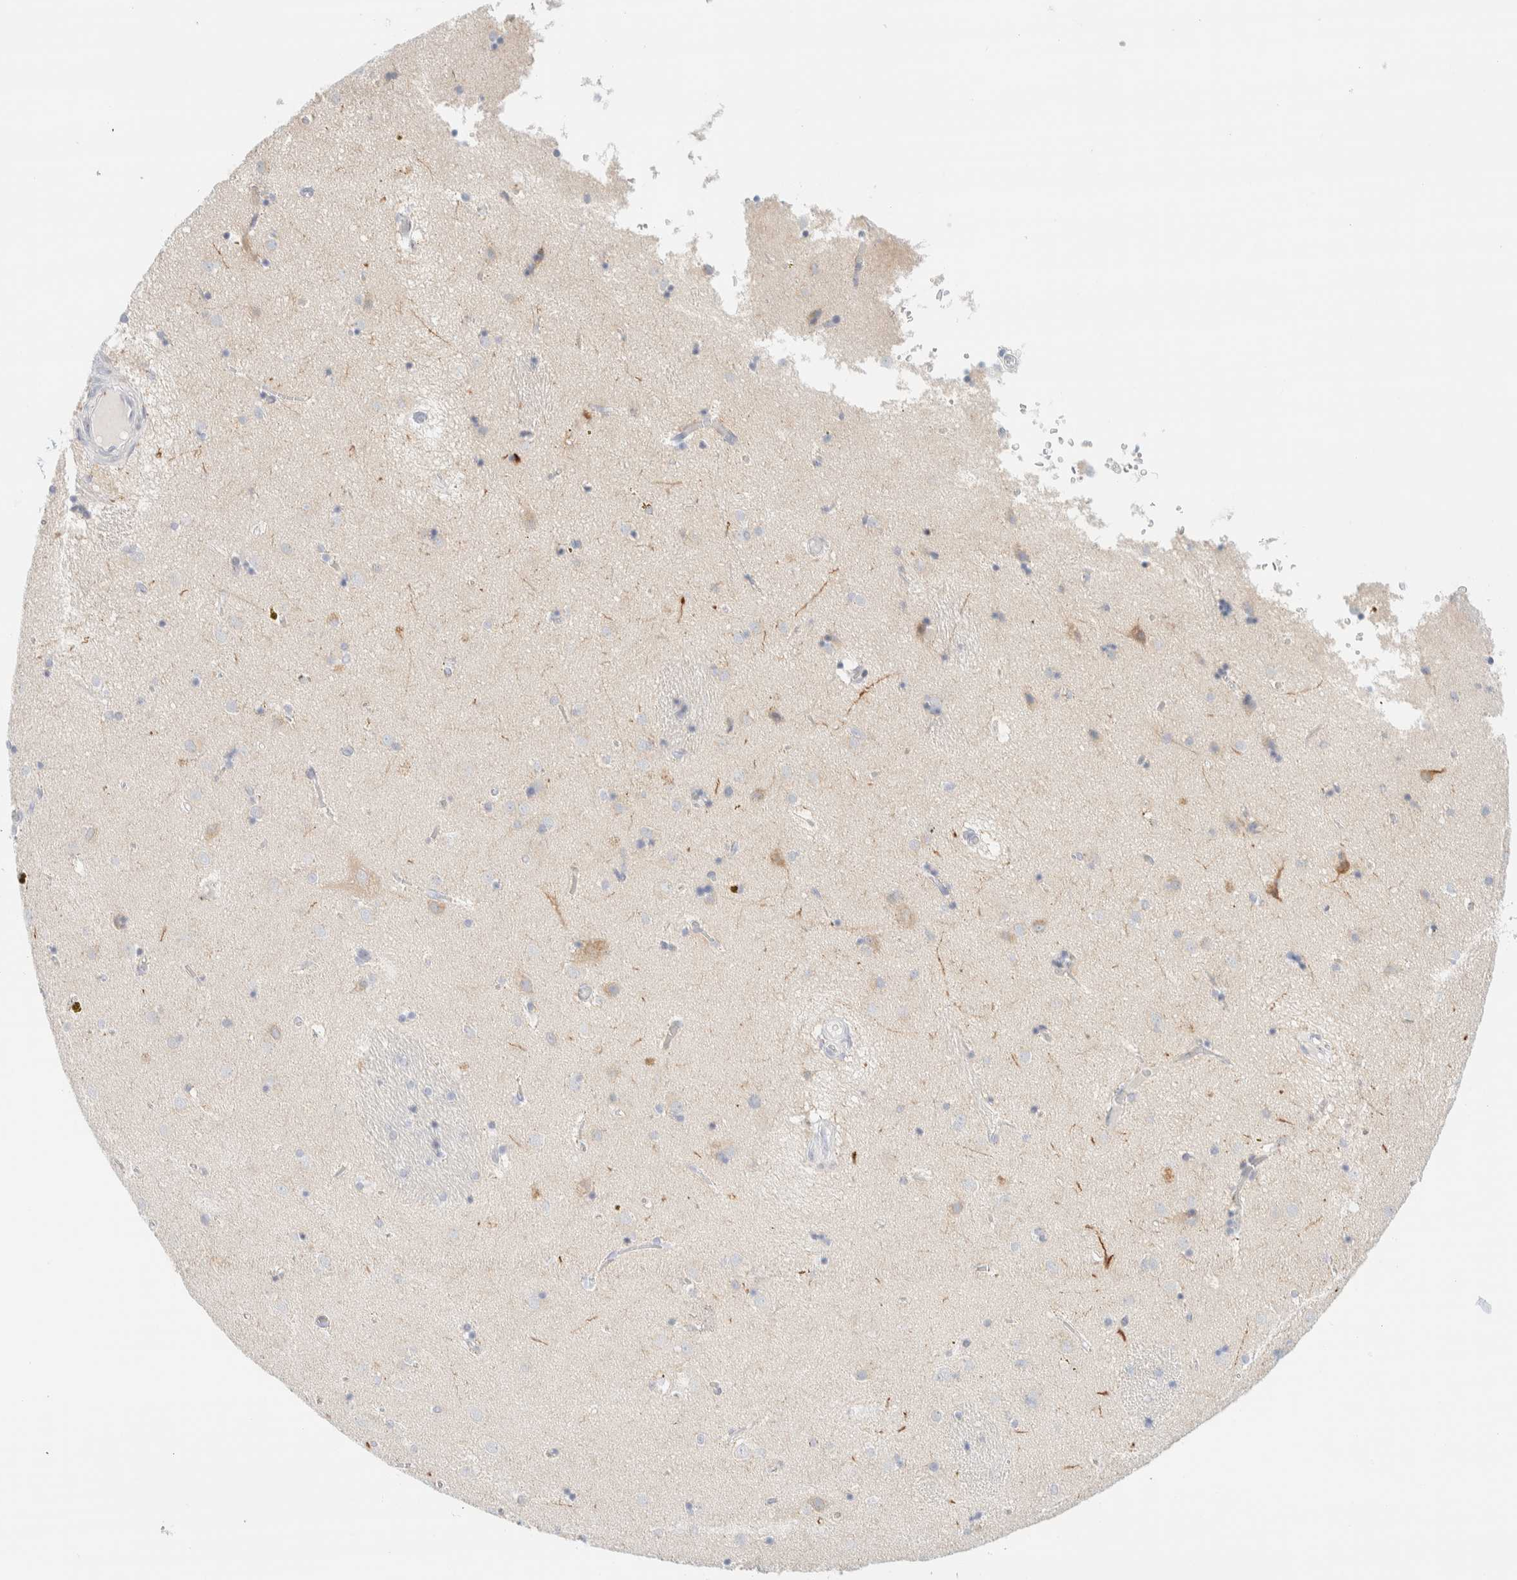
{"staining": {"intensity": "negative", "quantity": "none", "location": "none"}, "tissue": "caudate", "cell_type": "Glial cells", "image_type": "normal", "snomed": [{"axis": "morphology", "description": "Normal tissue, NOS"}, {"axis": "topography", "description": "Lateral ventricle wall"}], "caption": "Immunohistochemical staining of benign caudate displays no significant expression in glial cells.", "gene": "SPNS3", "patient": {"sex": "male", "age": 70}}